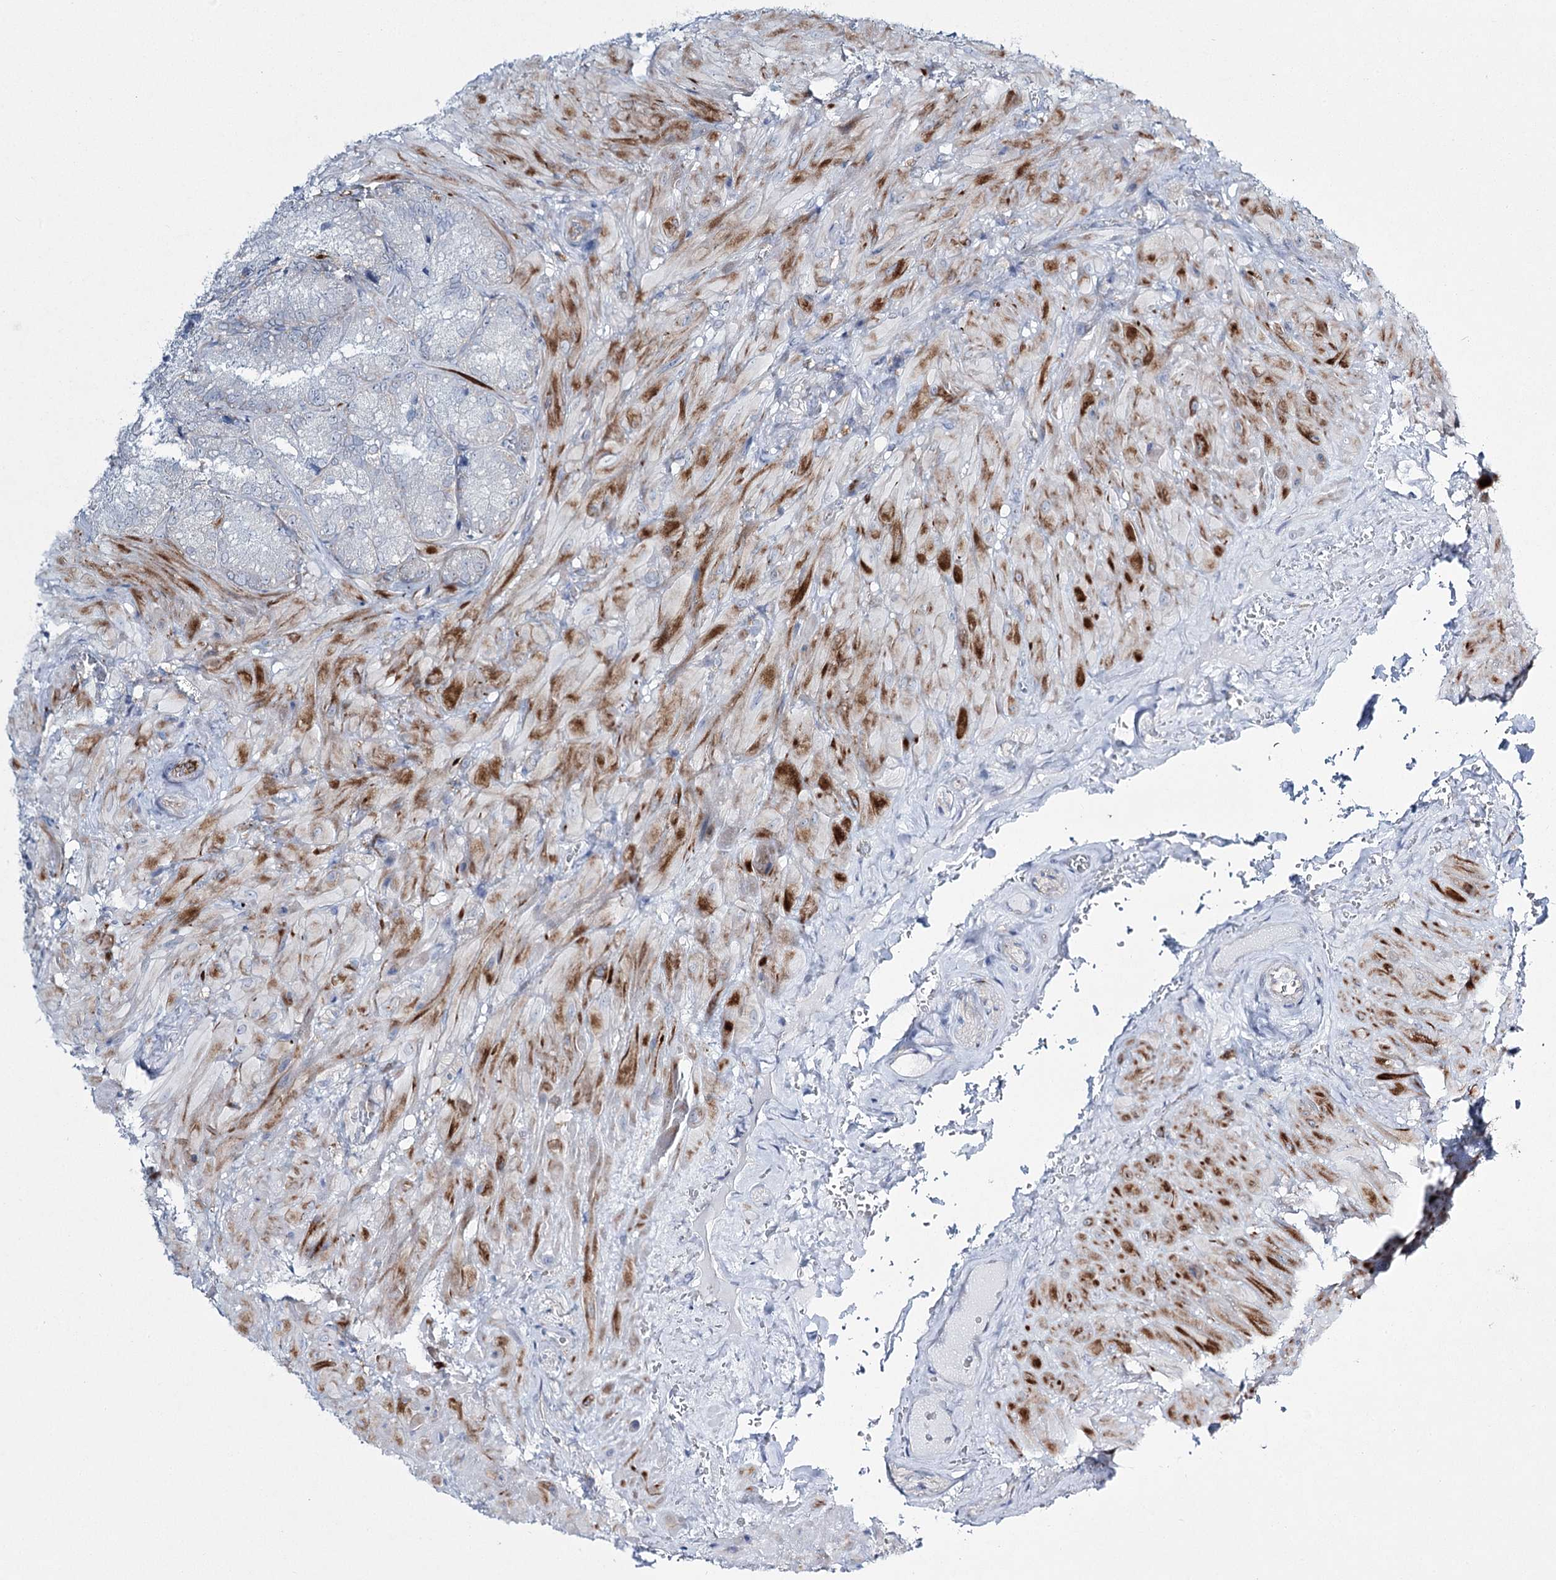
{"staining": {"intensity": "negative", "quantity": "none", "location": "none"}, "tissue": "seminal vesicle", "cell_type": "Glandular cells", "image_type": "normal", "snomed": [{"axis": "morphology", "description": "Normal tissue, NOS"}, {"axis": "topography", "description": "Seminal veicle"}], "caption": "Micrograph shows no significant protein positivity in glandular cells of unremarkable seminal vesicle.", "gene": "CCDC88A", "patient": {"sex": "male", "age": 62}}